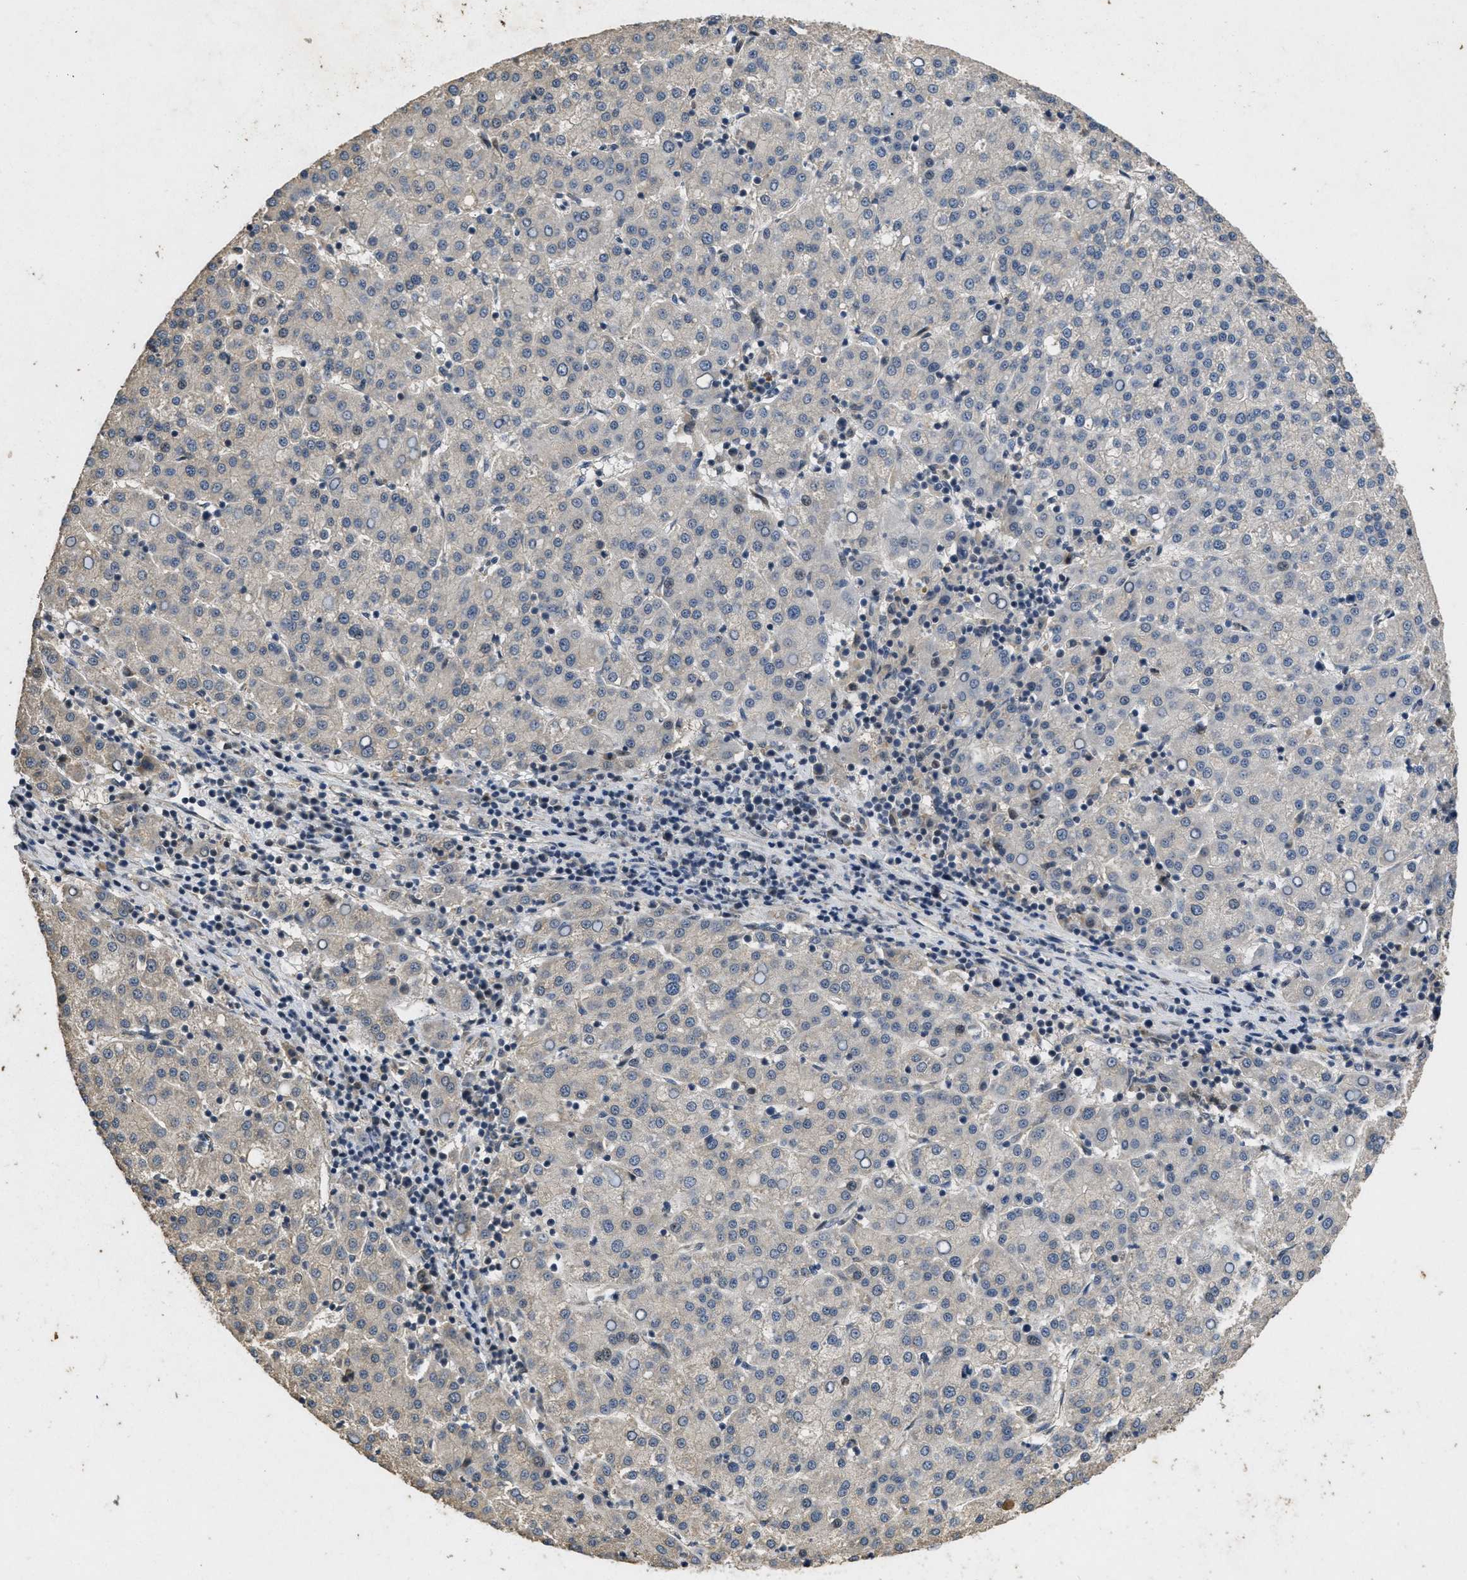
{"staining": {"intensity": "negative", "quantity": "none", "location": "none"}, "tissue": "liver cancer", "cell_type": "Tumor cells", "image_type": "cancer", "snomed": [{"axis": "morphology", "description": "Carcinoma, Hepatocellular, NOS"}, {"axis": "topography", "description": "Liver"}], "caption": "Photomicrograph shows no protein staining in tumor cells of liver hepatocellular carcinoma tissue.", "gene": "PAPOLG", "patient": {"sex": "female", "age": 58}}